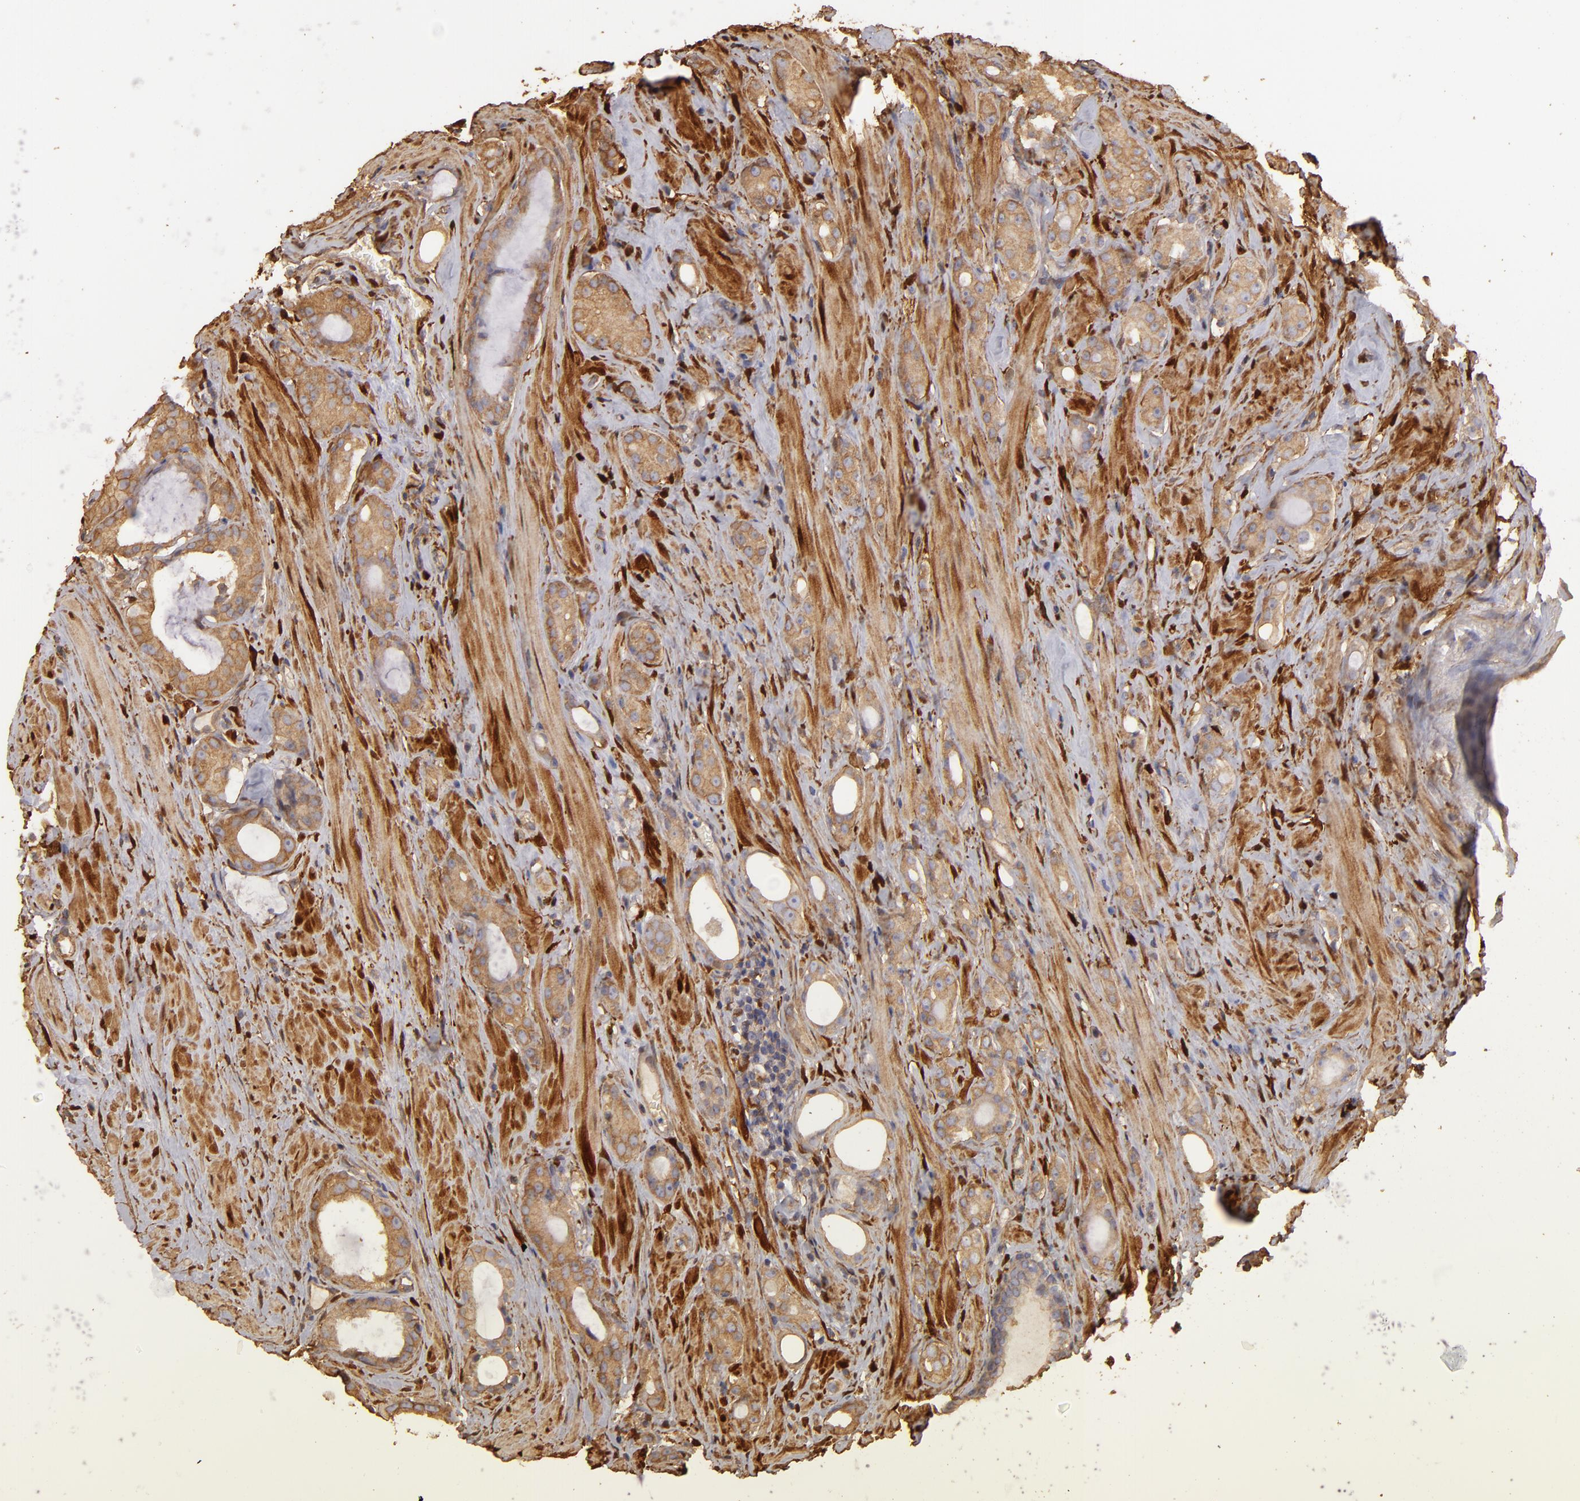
{"staining": {"intensity": "weak", "quantity": ">75%", "location": "cytoplasmic/membranous"}, "tissue": "prostate cancer", "cell_type": "Tumor cells", "image_type": "cancer", "snomed": [{"axis": "morphology", "description": "Adenocarcinoma, Medium grade"}, {"axis": "topography", "description": "Prostate"}], "caption": "Prostate adenocarcinoma (medium-grade) was stained to show a protein in brown. There is low levels of weak cytoplasmic/membranous expression in about >75% of tumor cells.", "gene": "HSPB6", "patient": {"sex": "male", "age": 73}}